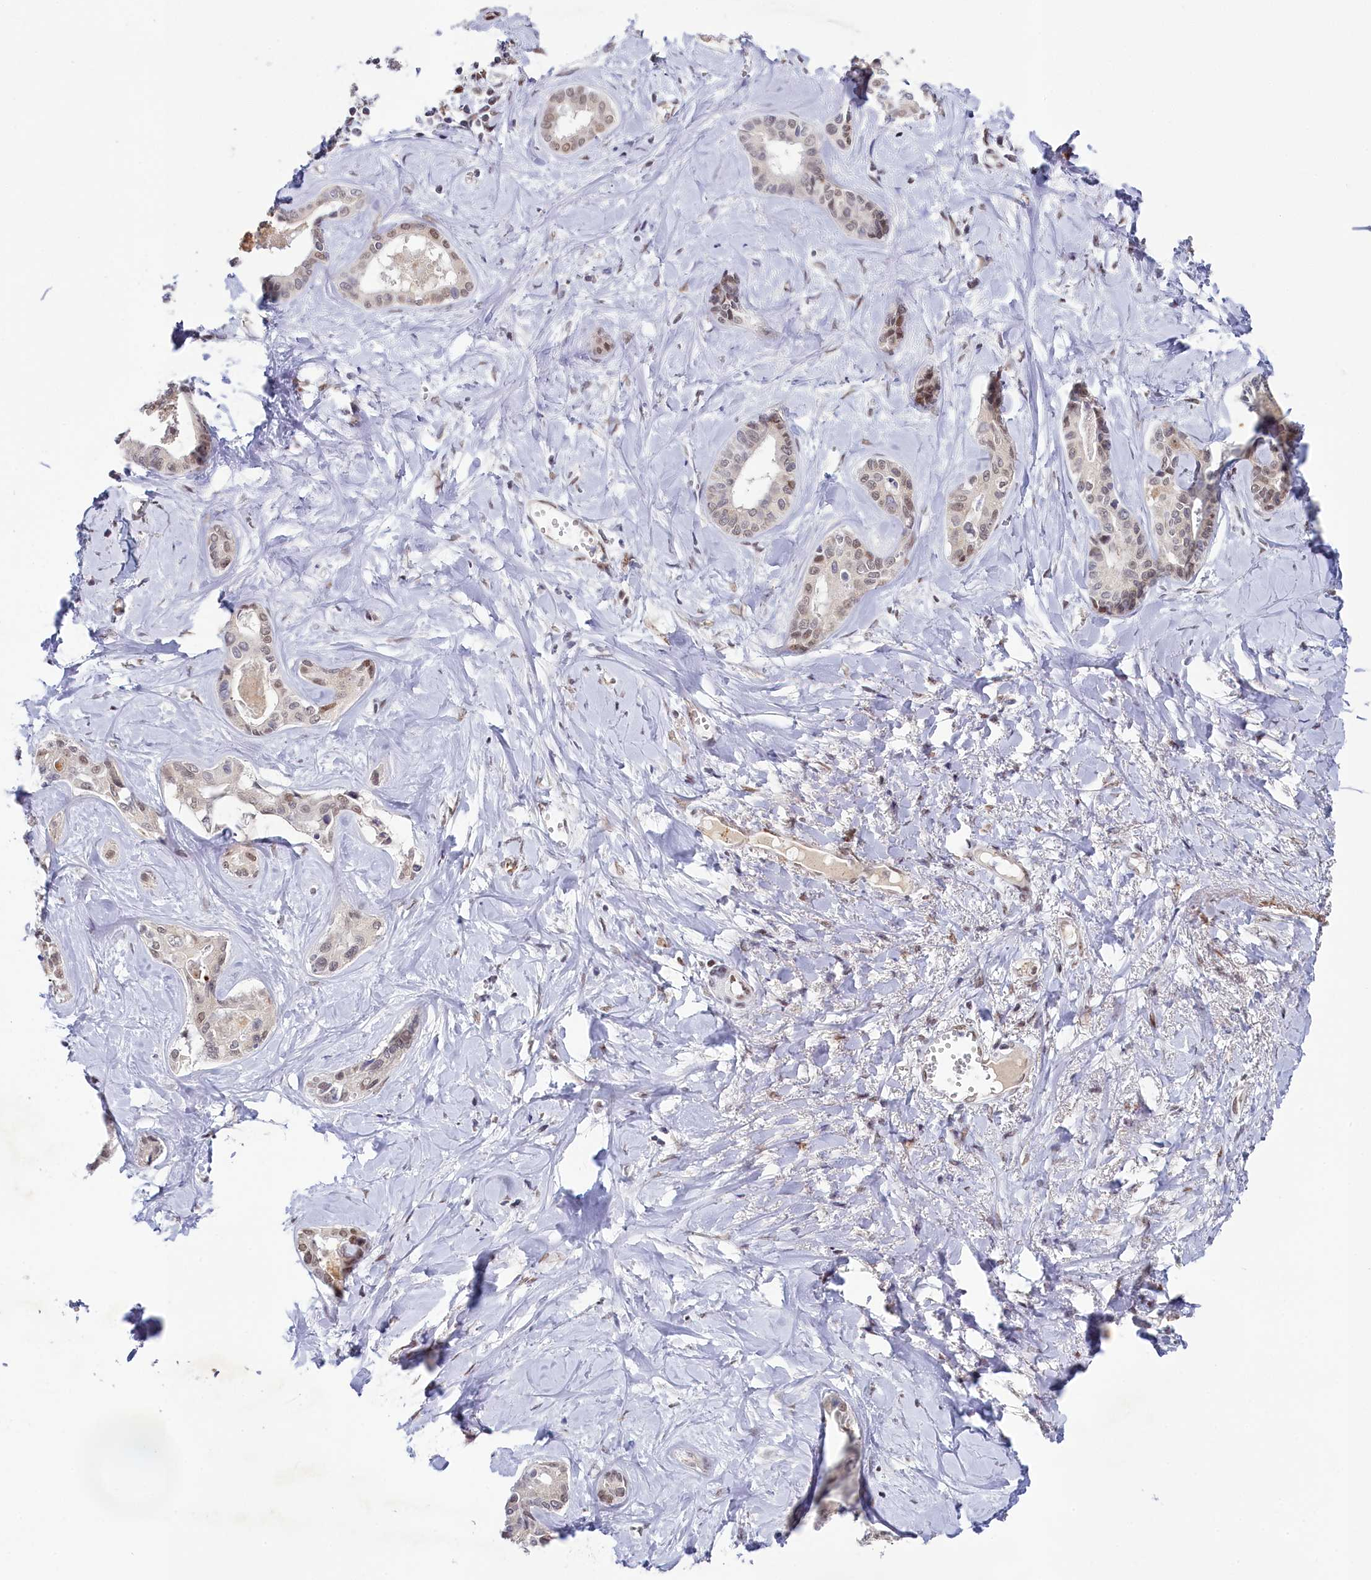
{"staining": {"intensity": "weak", "quantity": "25%-75%", "location": "cytoplasmic/membranous,nuclear"}, "tissue": "liver cancer", "cell_type": "Tumor cells", "image_type": "cancer", "snomed": [{"axis": "morphology", "description": "Cholangiocarcinoma"}, {"axis": "topography", "description": "Liver"}], "caption": "Liver cancer stained with a protein marker exhibits weak staining in tumor cells.", "gene": "PPHLN1", "patient": {"sex": "female", "age": 77}}